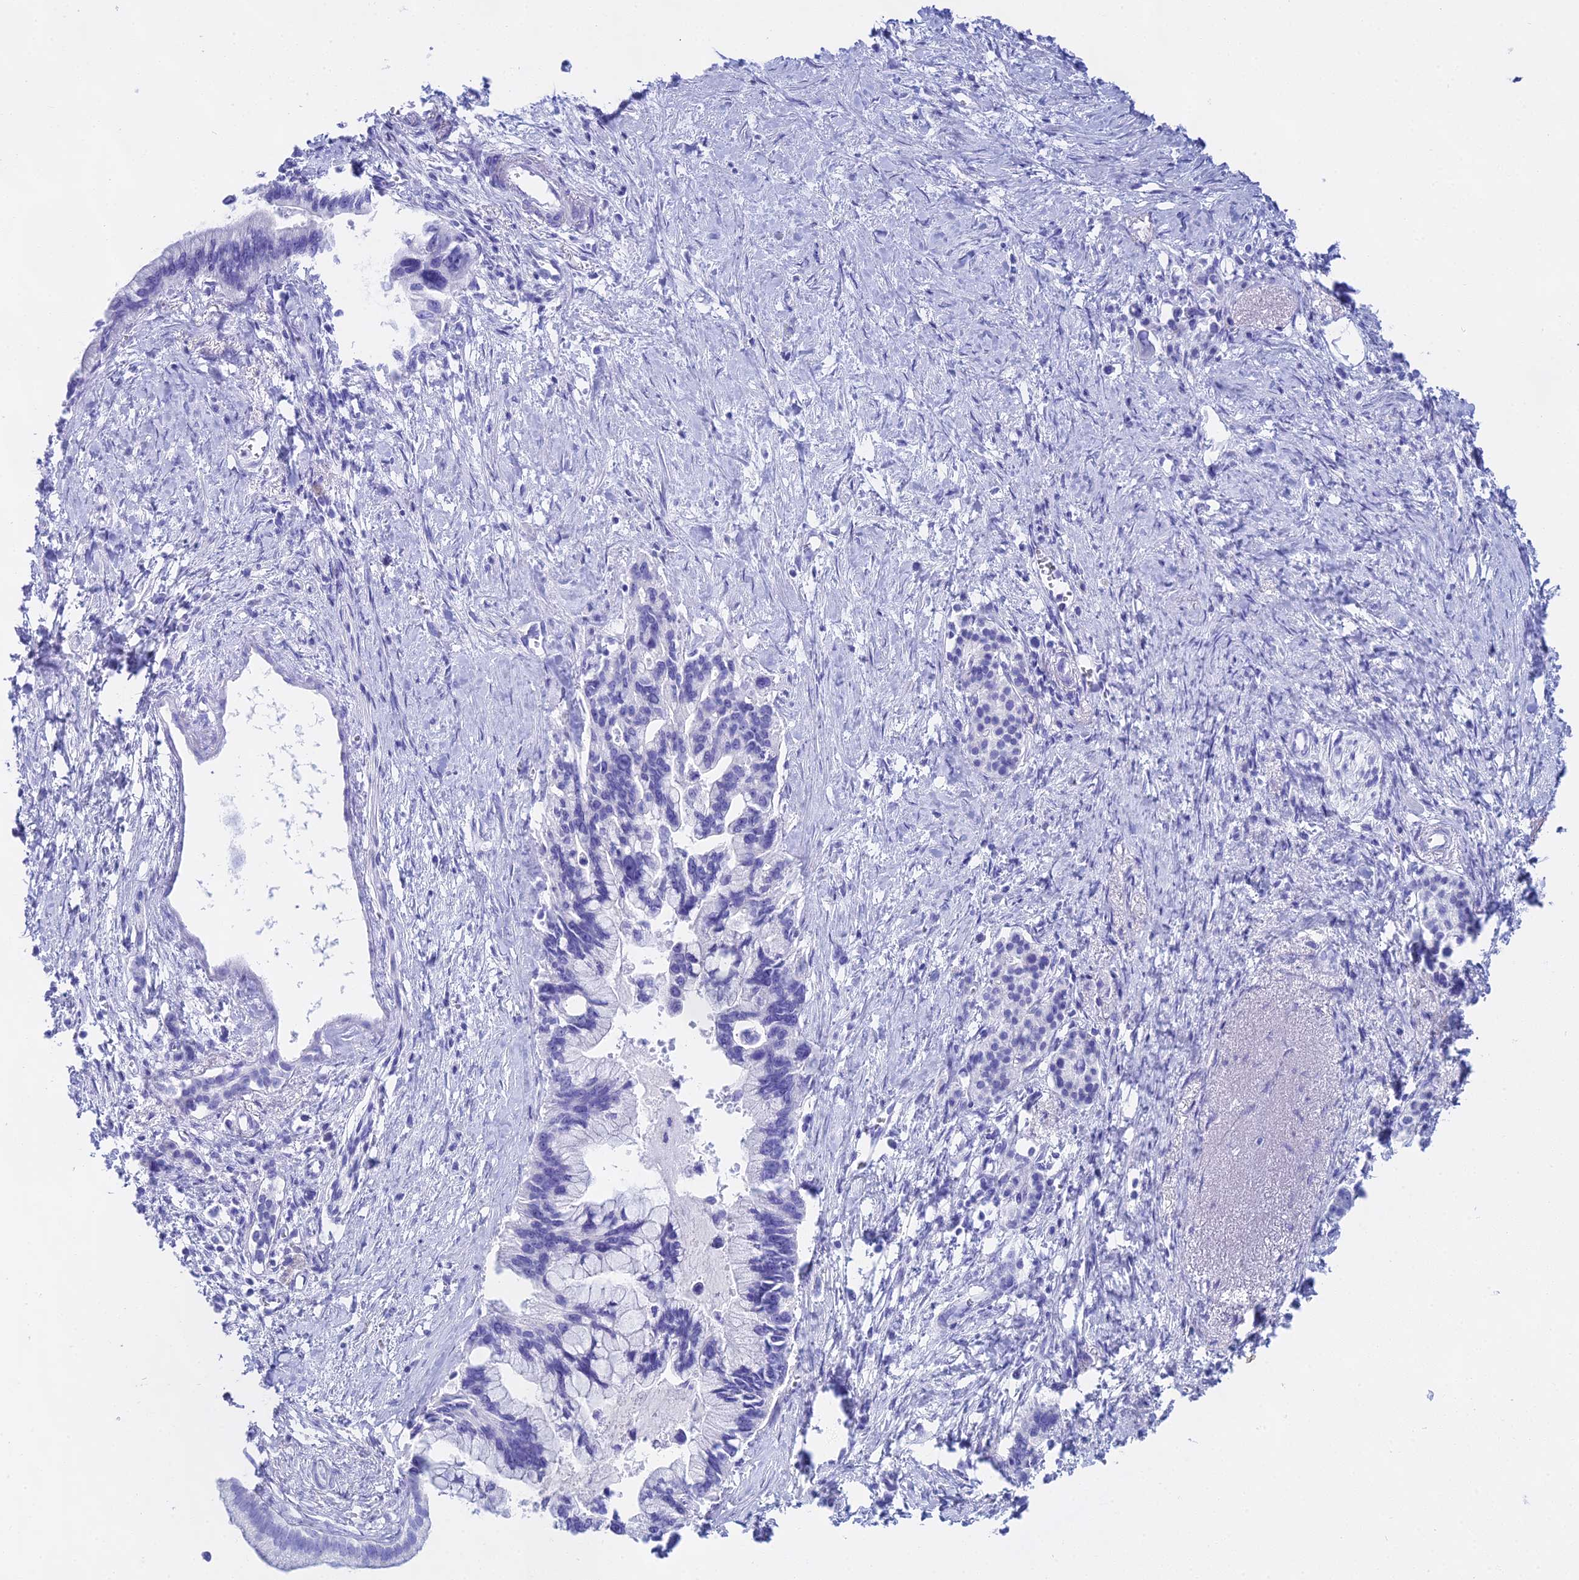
{"staining": {"intensity": "negative", "quantity": "none", "location": "none"}, "tissue": "pancreatic cancer", "cell_type": "Tumor cells", "image_type": "cancer", "snomed": [{"axis": "morphology", "description": "Adenocarcinoma, NOS"}, {"axis": "topography", "description": "Pancreas"}], "caption": "Histopathology image shows no significant protein staining in tumor cells of pancreatic cancer (adenocarcinoma).", "gene": "CGB2", "patient": {"sex": "female", "age": 83}}